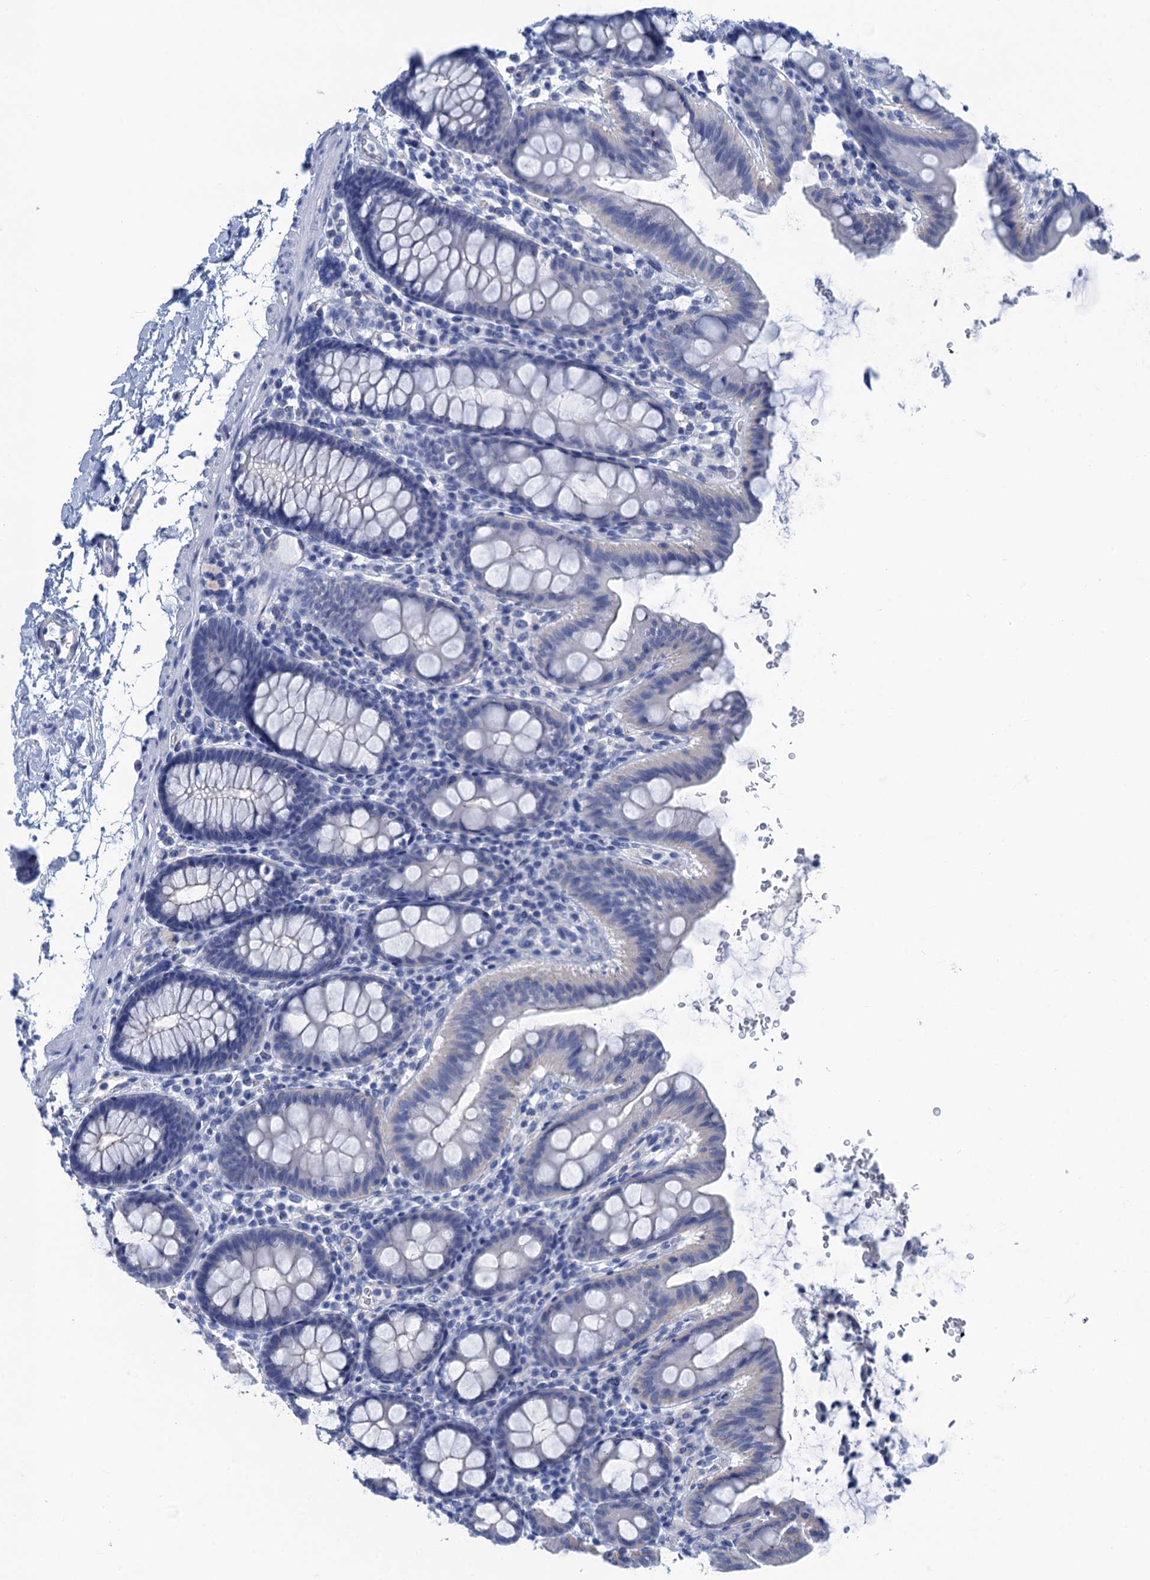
{"staining": {"intensity": "negative", "quantity": "none", "location": "none"}, "tissue": "colon", "cell_type": "Endothelial cells", "image_type": "normal", "snomed": [{"axis": "morphology", "description": "Normal tissue, NOS"}, {"axis": "topography", "description": "Colon"}], "caption": "Normal colon was stained to show a protein in brown. There is no significant staining in endothelial cells.", "gene": "CALML5", "patient": {"sex": "male", "age": 75}}